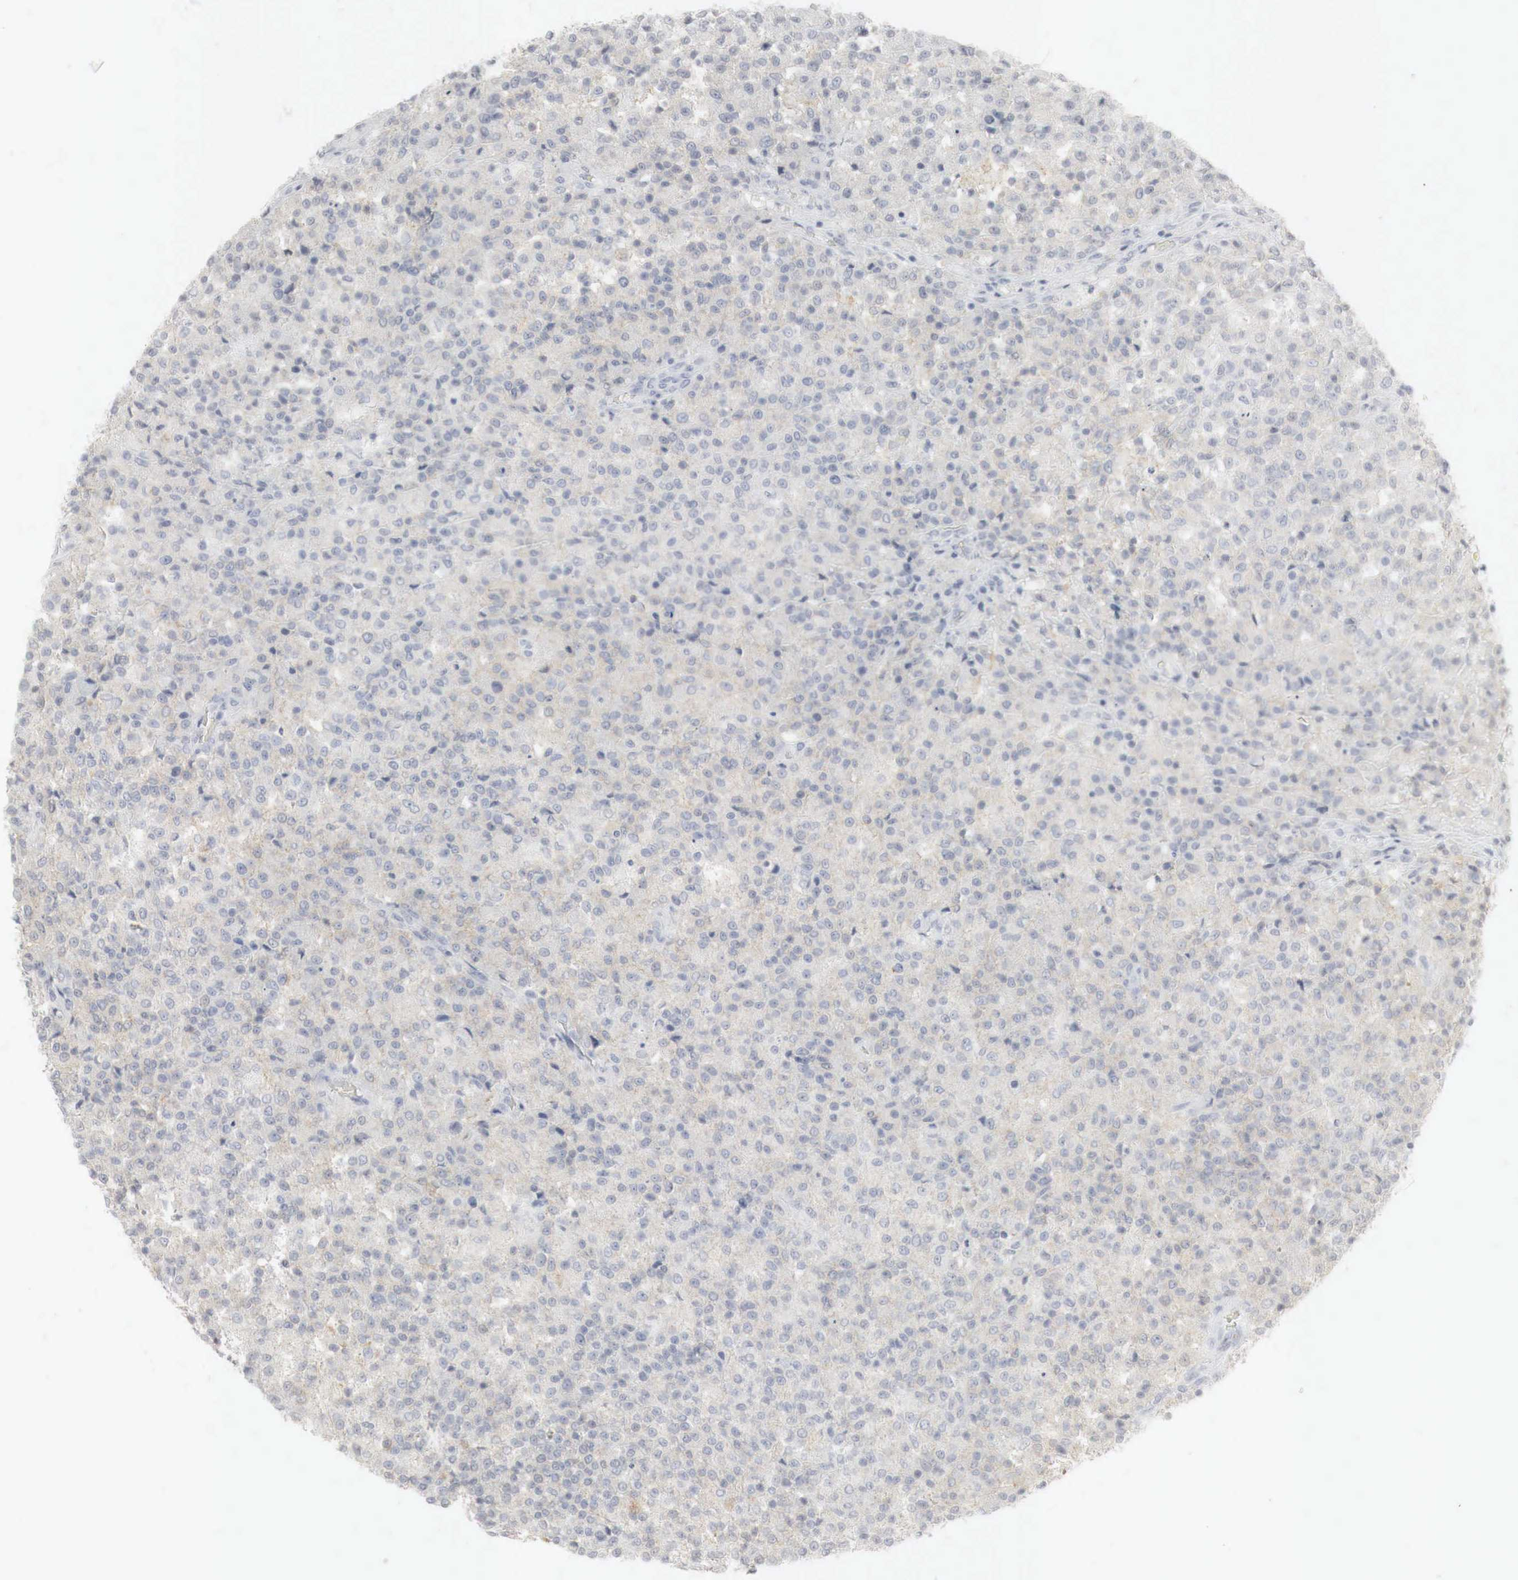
{"staining": {"intensity": "weak", "quantity": "25%-75%", "location": "cytoplasmic/membranous"}, "tissue": "testis cancer", "cell_type": "Tumor cells", "image_type": "cancer", "snomed": [{"axis": "morphology", "description": "Seminoma, NOS"}, {"axis": "topography", "description": "Testis"}], "caption": "The image exhibits staining of testis cancer (seminoma), revealing weak cytoplasmic/membranous protein staining (brown color) within tumor cells. (DAB IHC, brown staining for protein, blue staining for nuclei).", "gene": "TP63", "patient": {"sex": "male", "age": 59}}